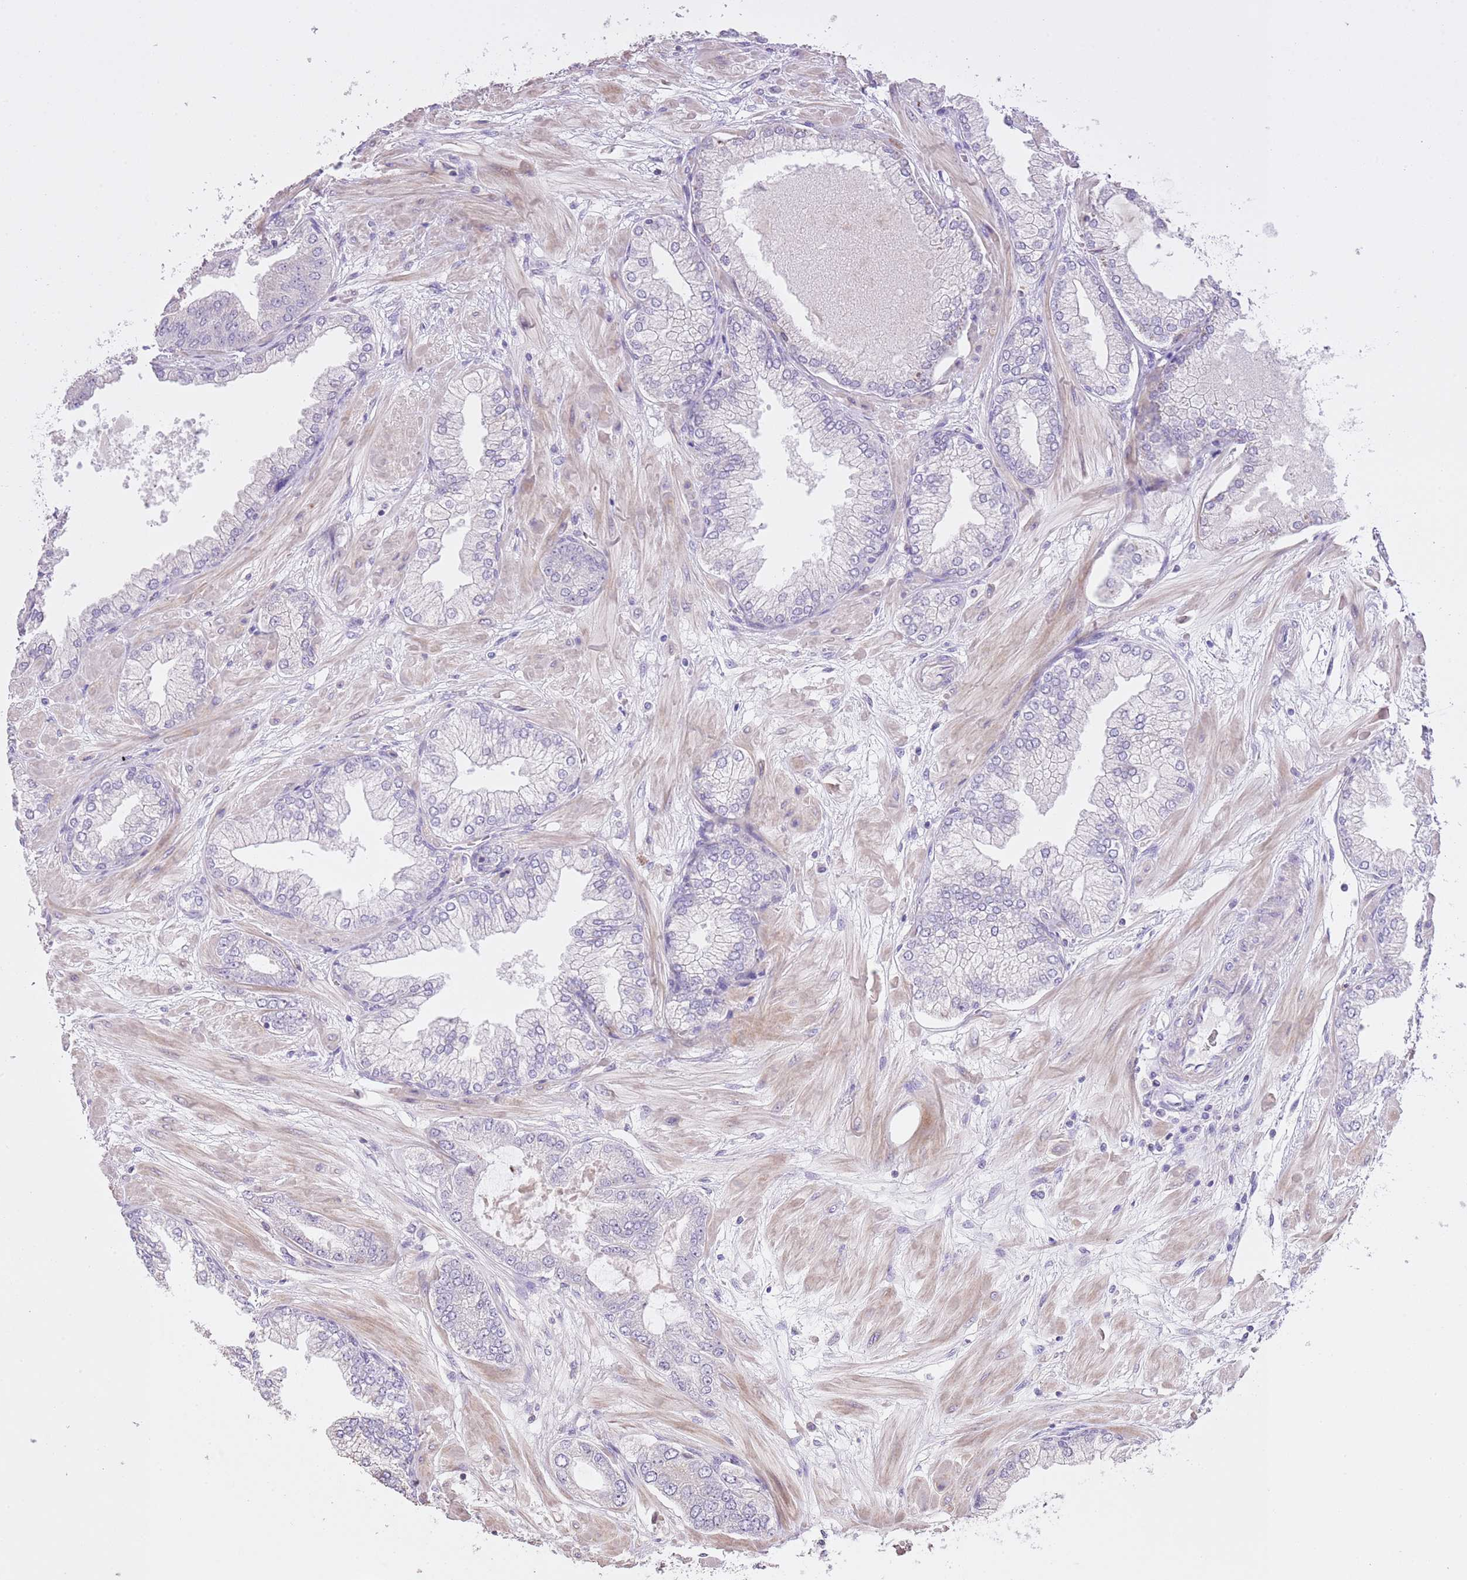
{"staining": {"intensity": "negative", "quantity": "none", "location": "none"}, "tissue": "prostate cancer", "cell_type": "Tumor cells", "image_type": "cancer", "snomed": [{"axis": "morphology", "description": "Adenocarcinoma, Low grade"}, {"axis": "topography", "description": "Prostate"}], "caption": "High power microscopy image of an immunohistochemistry (IHC) photomicrograph of prostate cancer (adenocarcinoma (low-grade)), revealing no significant staining in tumor cells. (Stains: DAB IHC with hematoxylin counter stain, Microscopy: brightfield microscopy at high magnification).", "gene": "GMNN", "patient": {"sex": "male", "age": 55}}